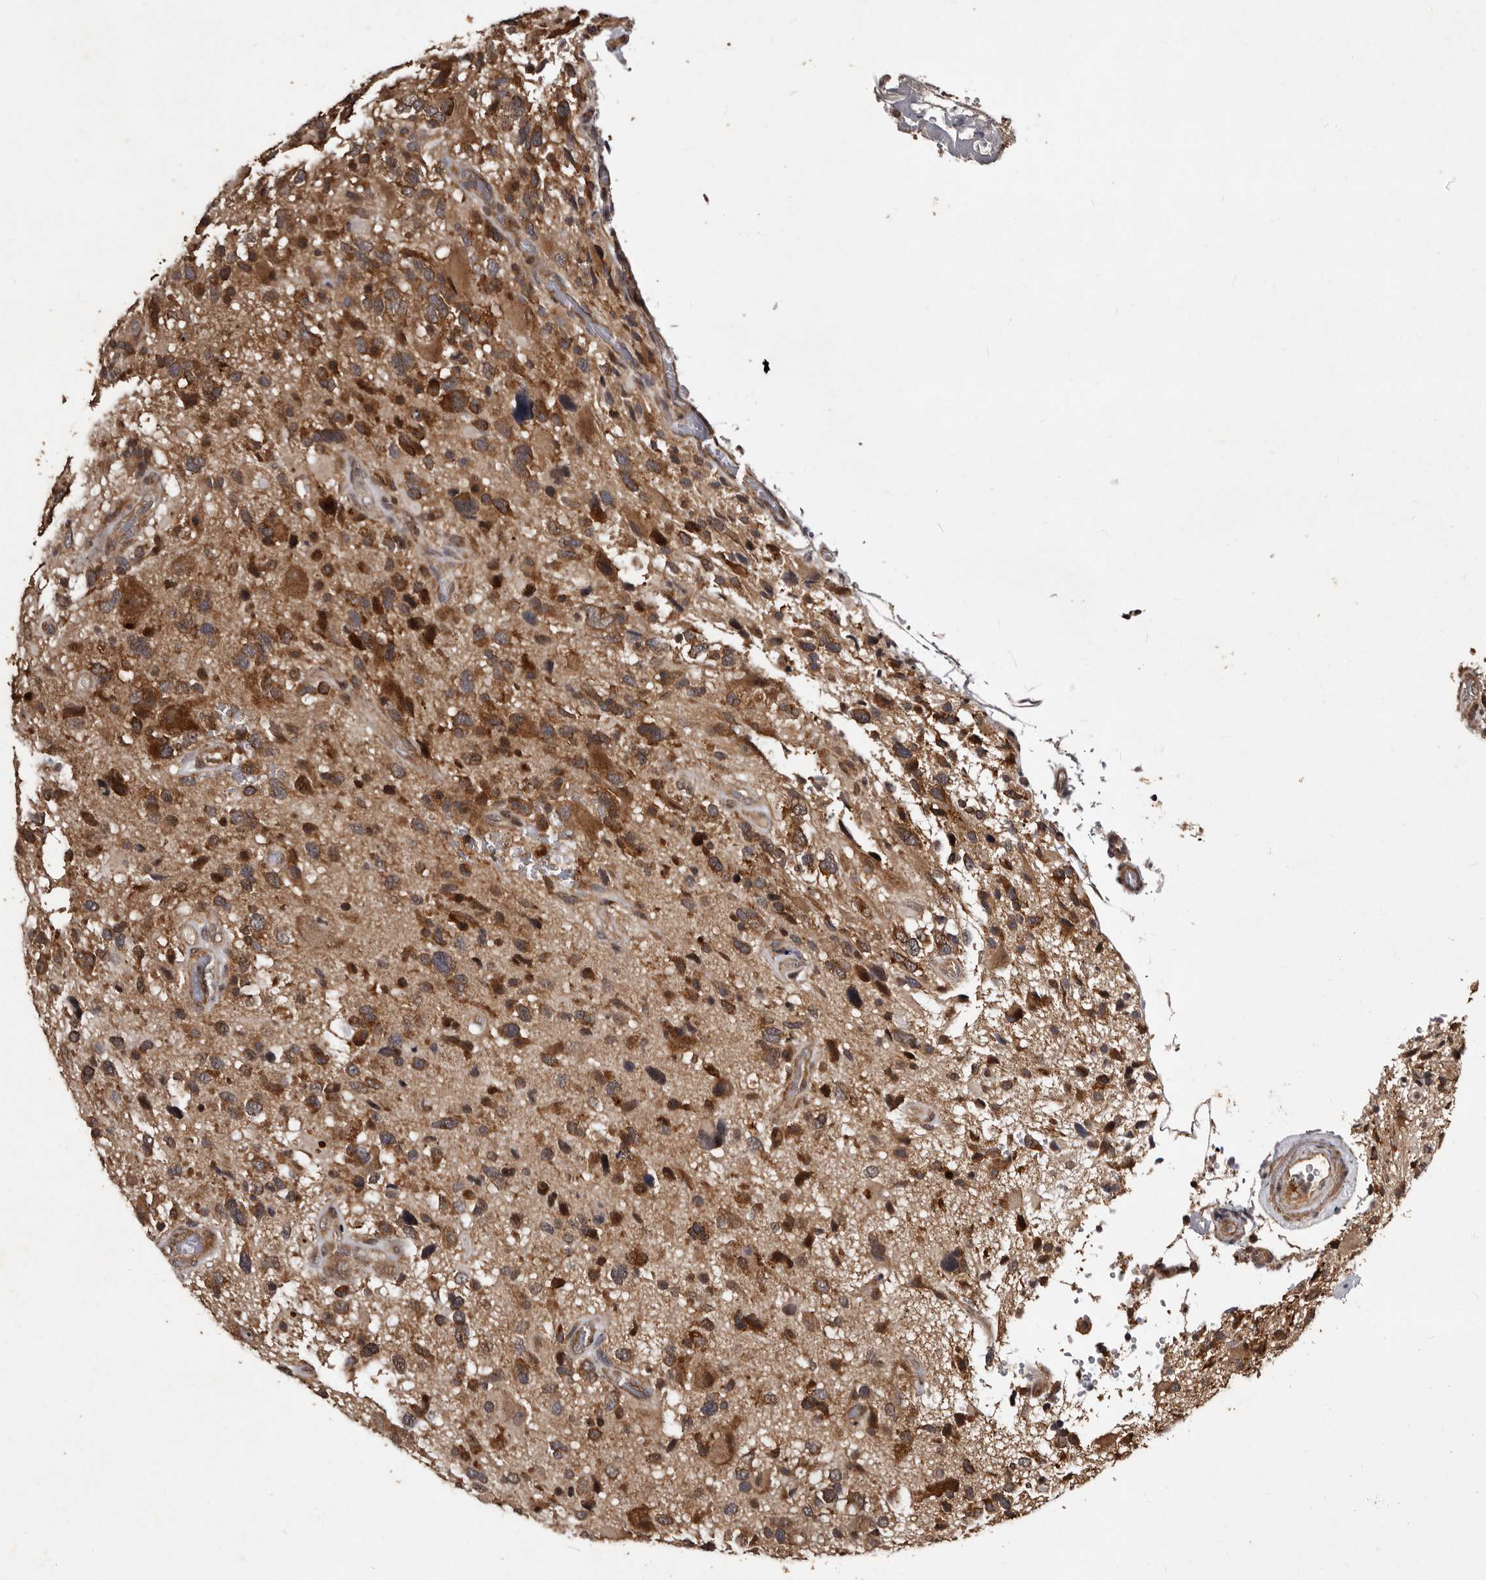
{"staining": {"intensity": "moderate", "quantity": ">75%", "location": "cytoplasmic/membranous"}, "tissue": "glioma", "cell_type": "Tumor cells", "image_type": "cancer", "snomed": [{"axis": "morphology", "description": "Glioma, malignant, High grade"}, {"axis": "topography", "description": "Brain"}], "caption": "Approximately >75% of tumor cells in human glioma display moderate cytoplasmic/membranous protein positivity as visualized by brown immunohistochemical staining.", "gene": "MKRN3", "patient": {"sex": "male", "age": 33}}